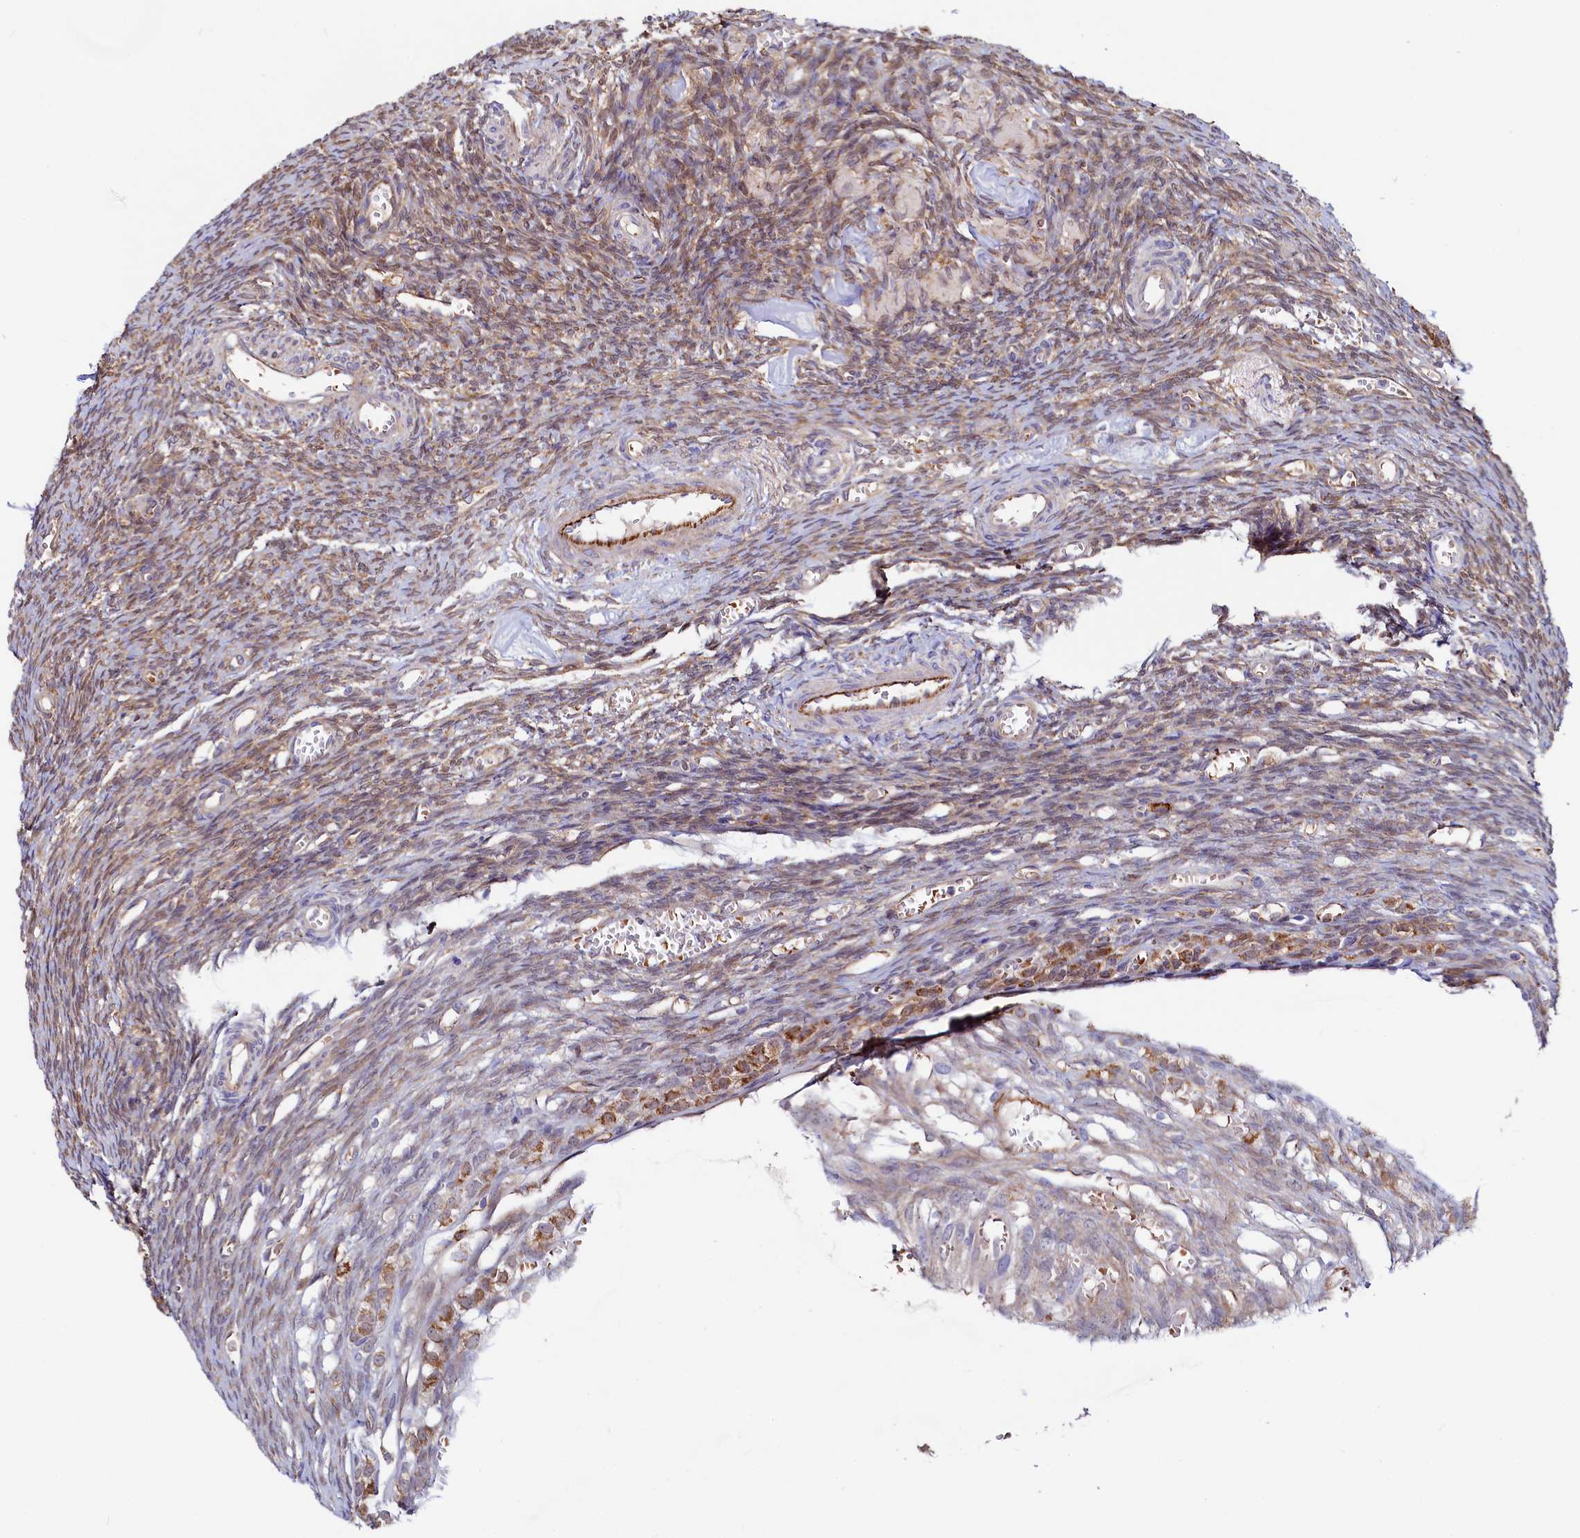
{"staining": {"intensity": "weak", "quantity": ">75%", "location": "cytoplasmic/membranous"}, "tissue": "ovary", "cell_type": "Ovarian stroma cells", "image_type": "normal", "snomed": [{"axis": "morphology", "description": "Normal tissue, NOS"}, {"axis": "topography", "description": "Ovary"}], "caption": "Immunohistochemical staining of normal human ovary reveals >75% levels of weak cytoplasmic/membranous protein expression in approximately >75% of ovarian stroma cells. The protein of interest is shown in brown color, while the nuclei are stained blue.", "gene": "ASTE1", "patient": {"sex": "female", "age": 39}}